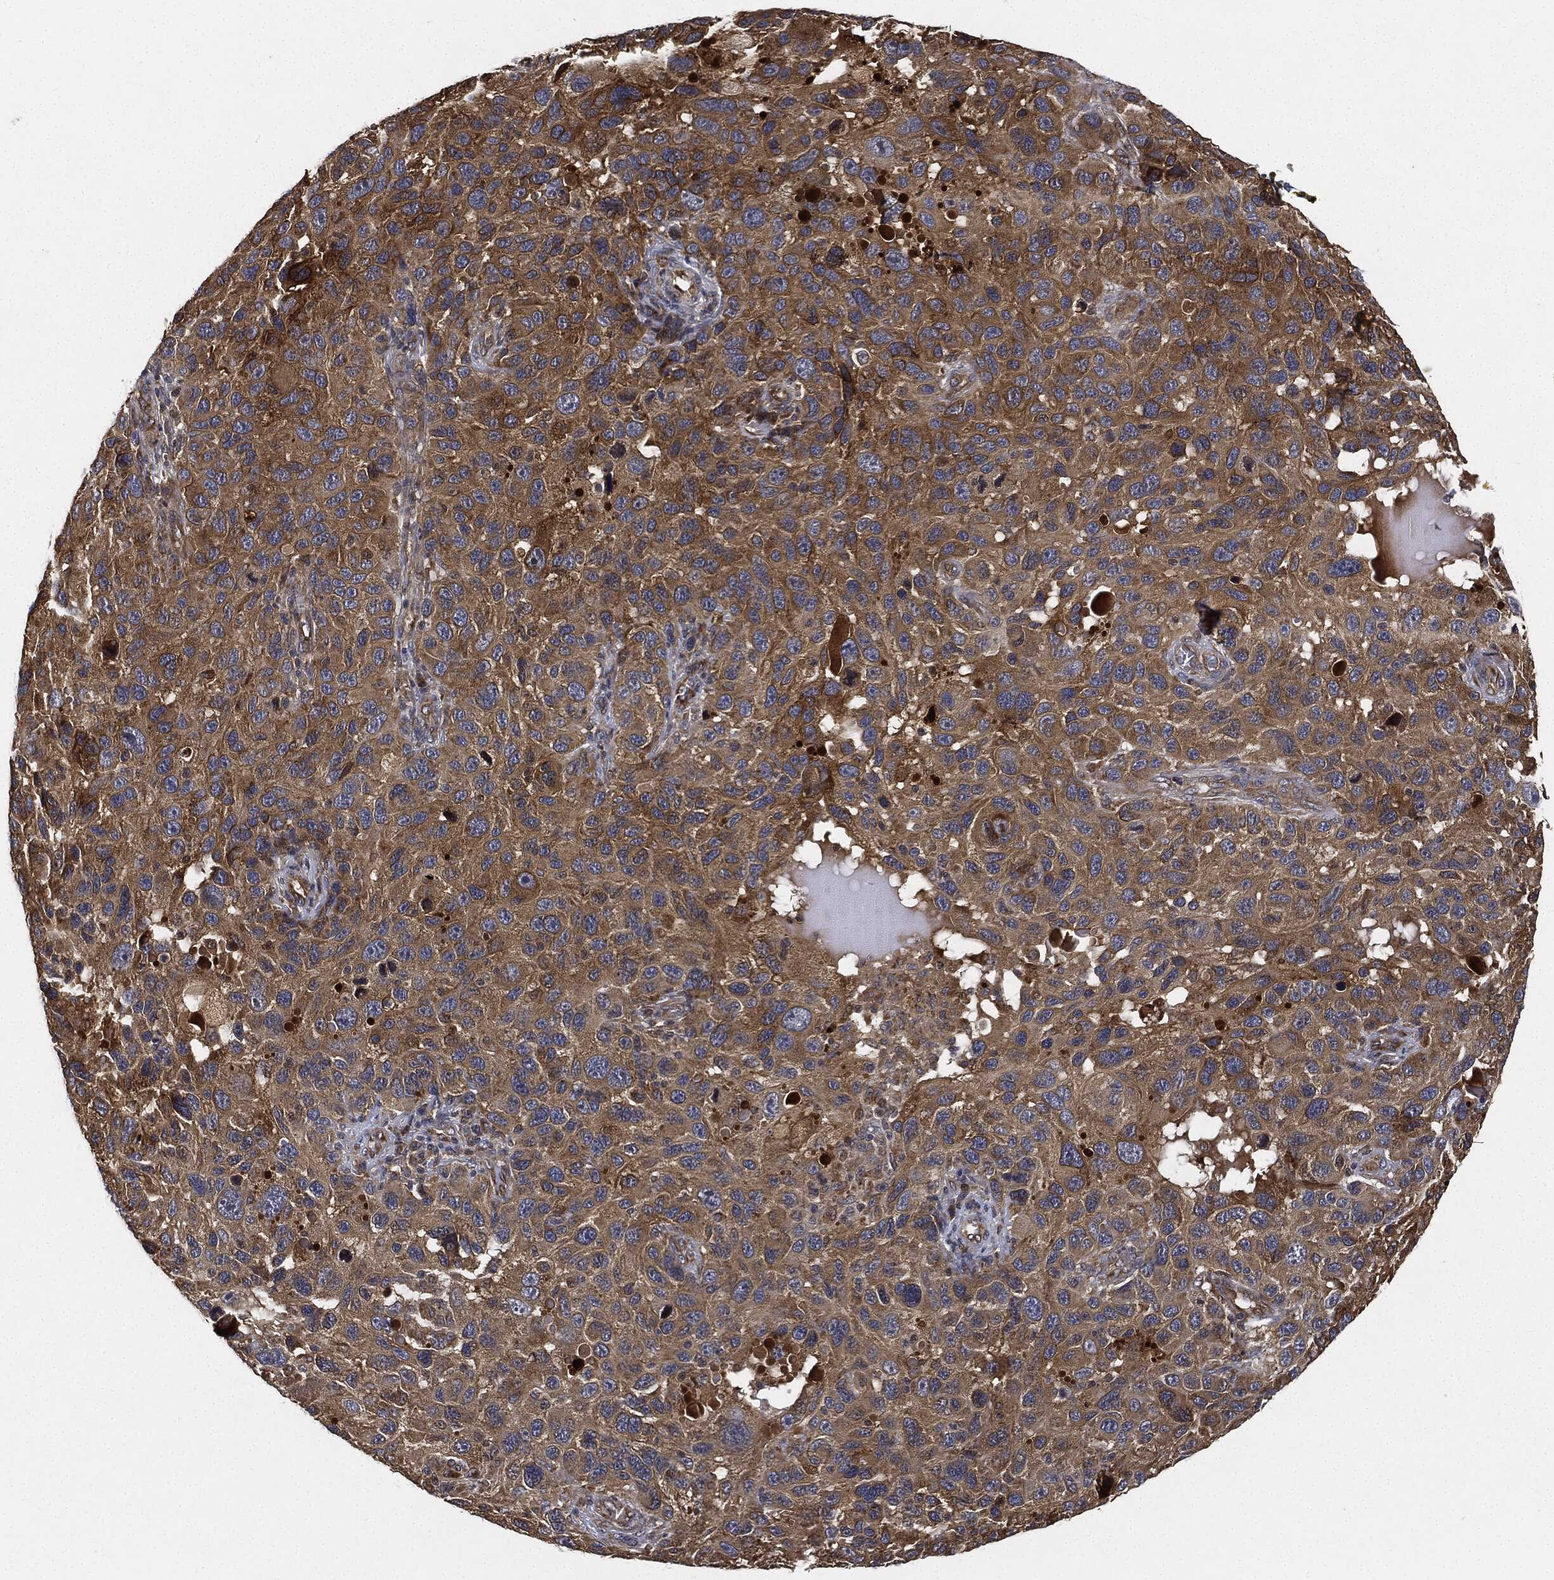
{"staining": {"intensity": "moderate", "quantity": ">75%", "location": "cytoplasmic/membranous"}, "tissue": "melanoma", "cell_type": "Tumor cells", "image_type": "cancer", "snomed": [{"axis": "morphology", "description": "Malignant melanoma, NOS"}, {"axis": "topography", "description": "Skin"}], "caption": "This histopathology image demonstrates immunohistochemistry staining of malignant melanoma, with medium moderate cytoplasmic/membranous staining in approximately >75% of tumor cells.", "gene": "MLST8", "patient": {"sex": "male", "age": 53}}